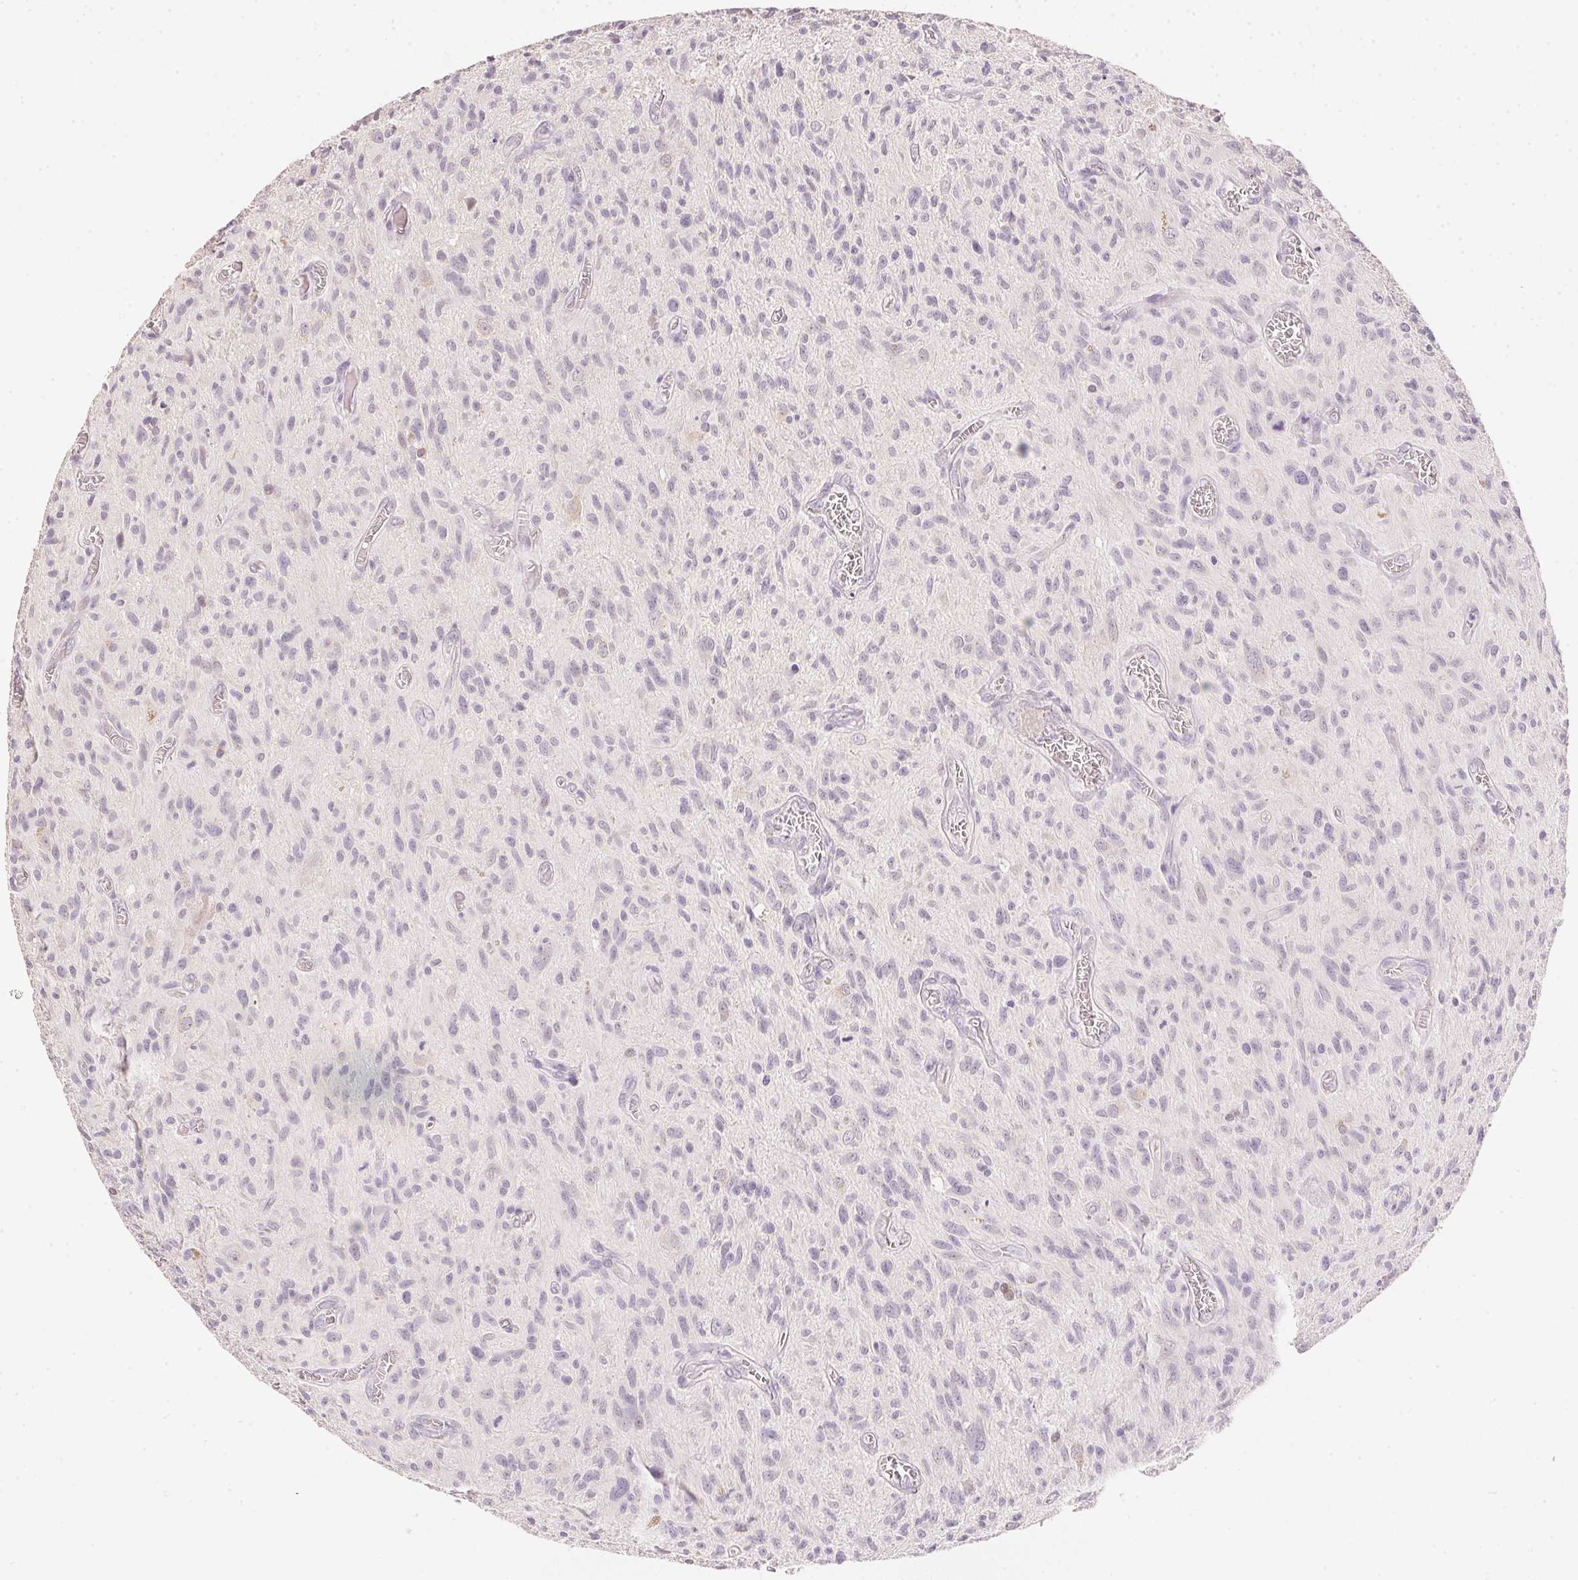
{"staining": {"intensity": "negative", "quantity": "none", "location": "none"}, "tissue": "glioma", "cell_type": "Tumor cells", "image_type": "cancer", "snomed": [{"axis": "morphology", "description": "Glioma, malignant, High grade"}, {"axis": "topography", "description": "Brain"}], "caption": "The immunohistochemistry image has no significant expression in tumor cells of malignant glioma (high-grade) tissue.", "gene": "DHCR24", "patient": {"sex": "male", "age": 75}}